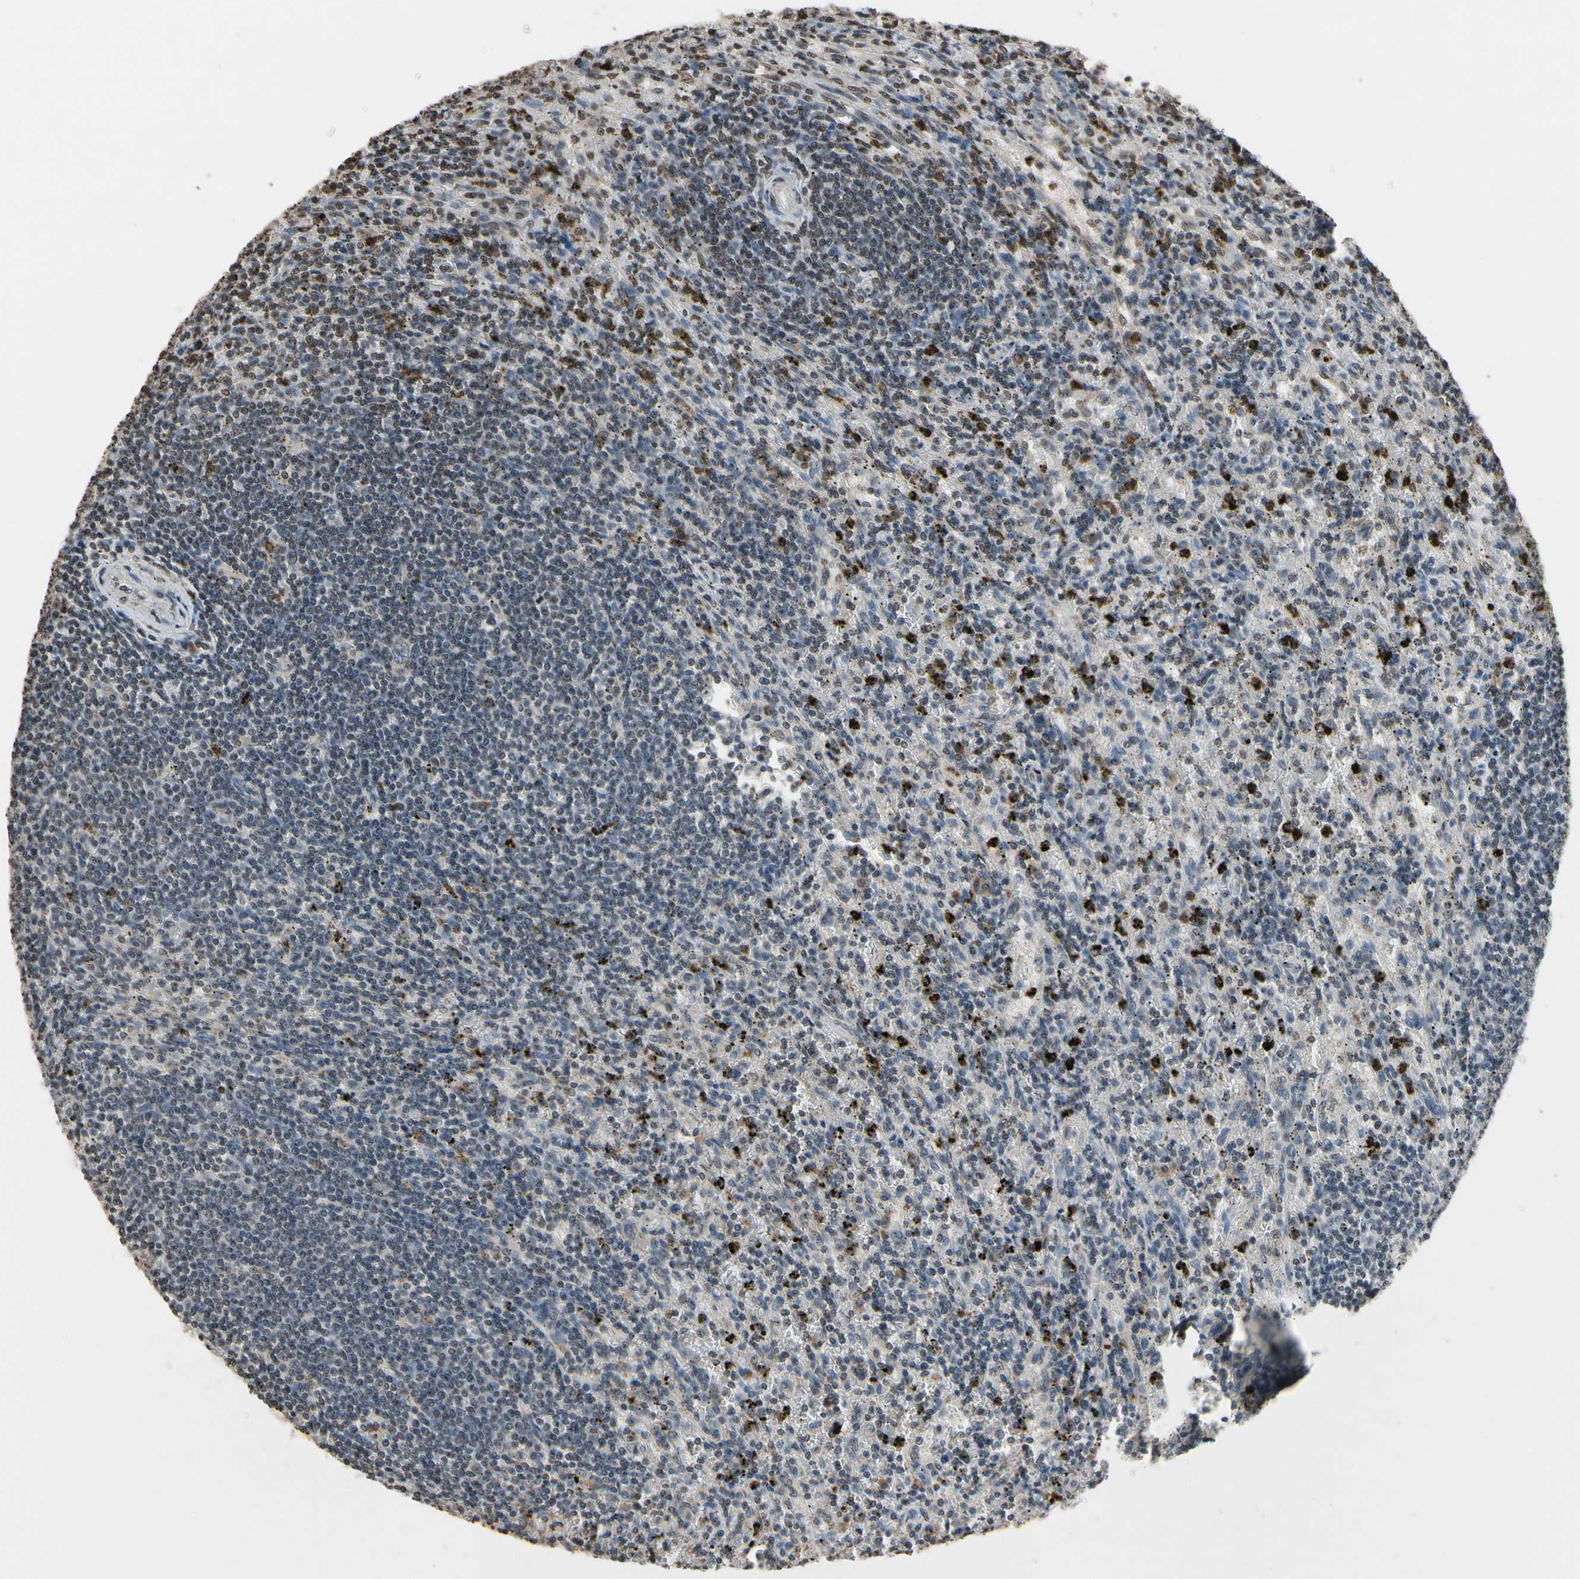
{"staining": {"intensity": "negative", "quantity": "none", "location": "none"}, "tissue": "lymphoma", "cell_type": "Tumor cells", "image_type": "cancer", "snomed": [{"axis": "morphology", "description": "Malignant lymphoma, non-Hodgkin's type, Low grade"}, {"axis": "topography", "description": "Spleen"}], "caption": "Immunohistochemistry (IHC) photomicrograph of neoplastic tissue: malignant lymphoma, non-Hodgkin's type (low-grade) stained with DAB (3,3'-diaminobenzidine) exhibits no significant protein positivity in tumor cells.", "gene": "HIPK2", "patient": {"sex": "male", "age": 76}}